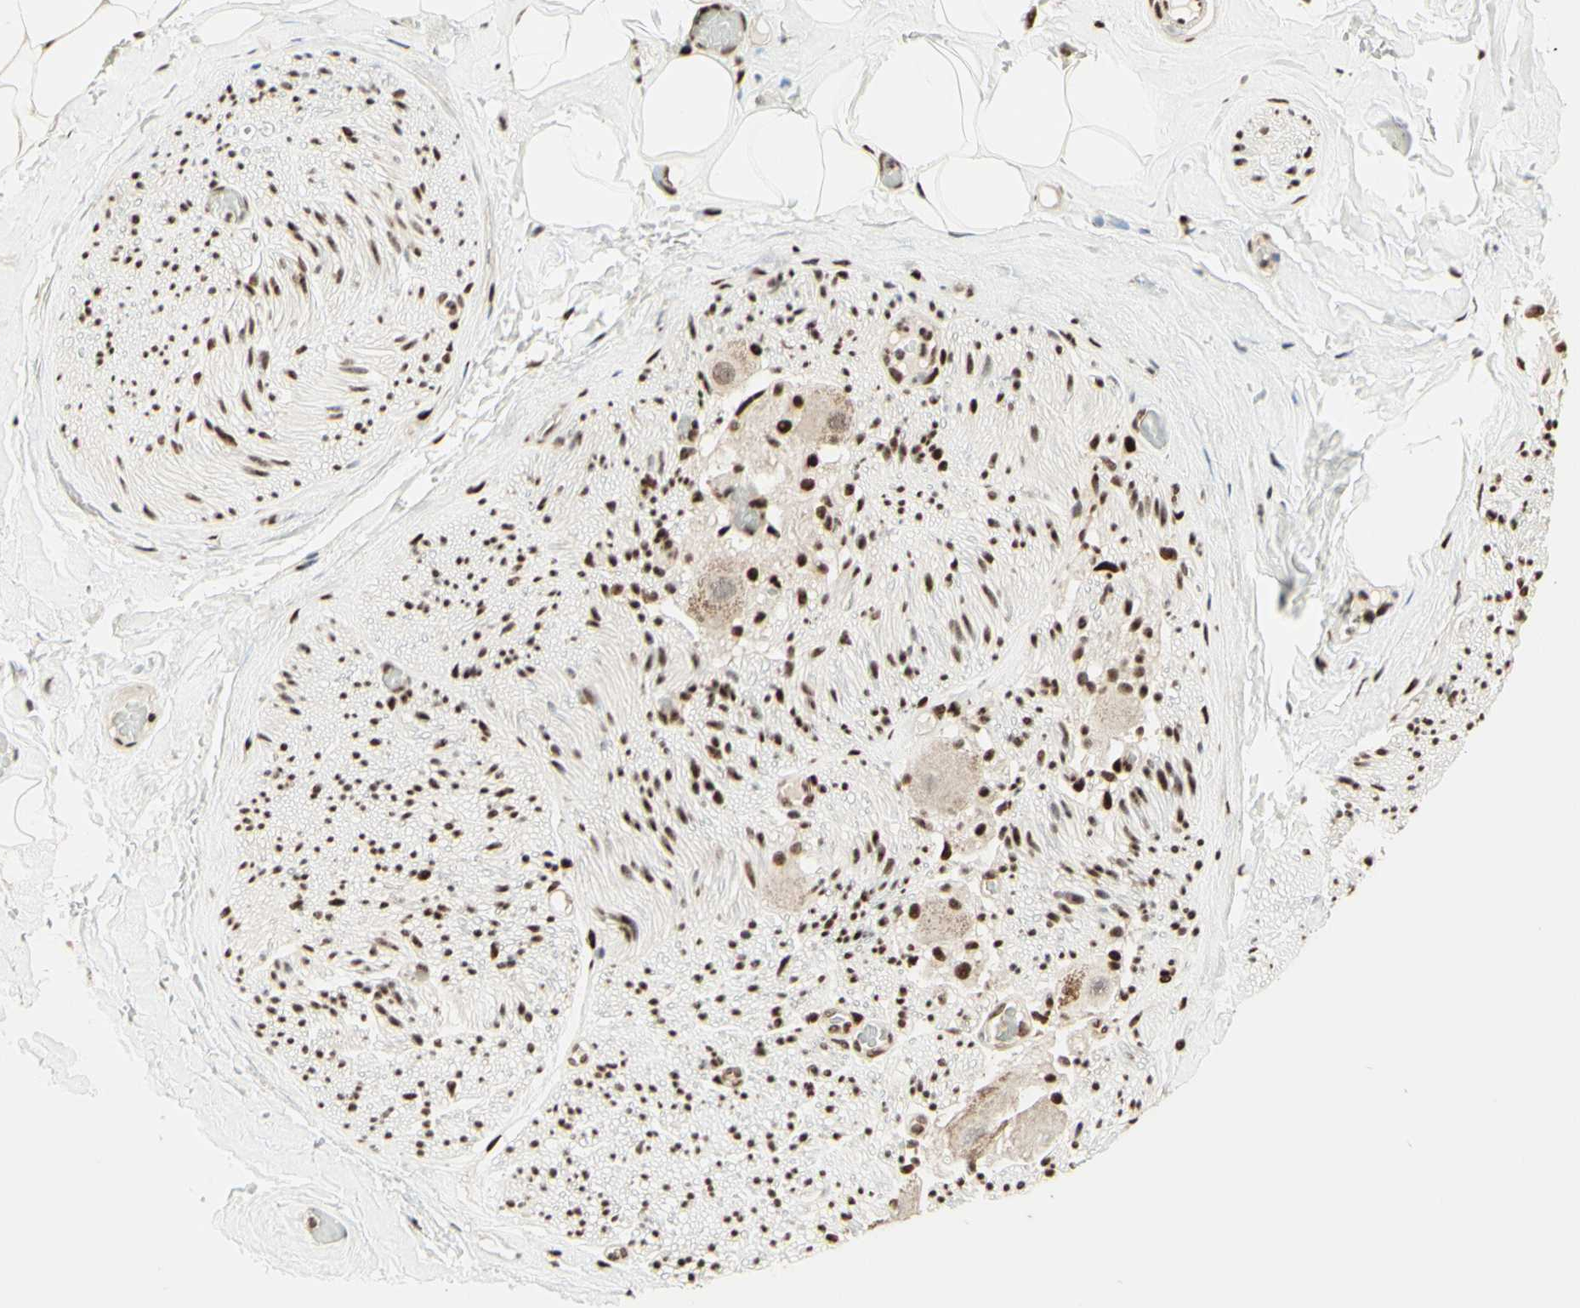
{"staining": {"intensity": "strong", "quantity": ">75%", "location": "nuclear"}, "tissue": "adipose tissue", "cell_type": "Adipocytes", "image_type": "normal", "snomed": [{"axis": "morphology", "description": "Normal tissue, NOS"}, {"axis": "topography", "description": "Peripheral nerve tissue"}], "caption": "IHC staining of normal adipose tissue, which displays high levels of strong nuclear positivity in about >75% of adipocytes indicating strong nuclear protein expression. The staining was performed using DAB (3,3'-diaminobenzidine) (brown) for protein detection and nuclei were counterstained in hematoxylin (blue).", "gene": "NR3C1", "patient": {"sex": "male", "age": 70}}